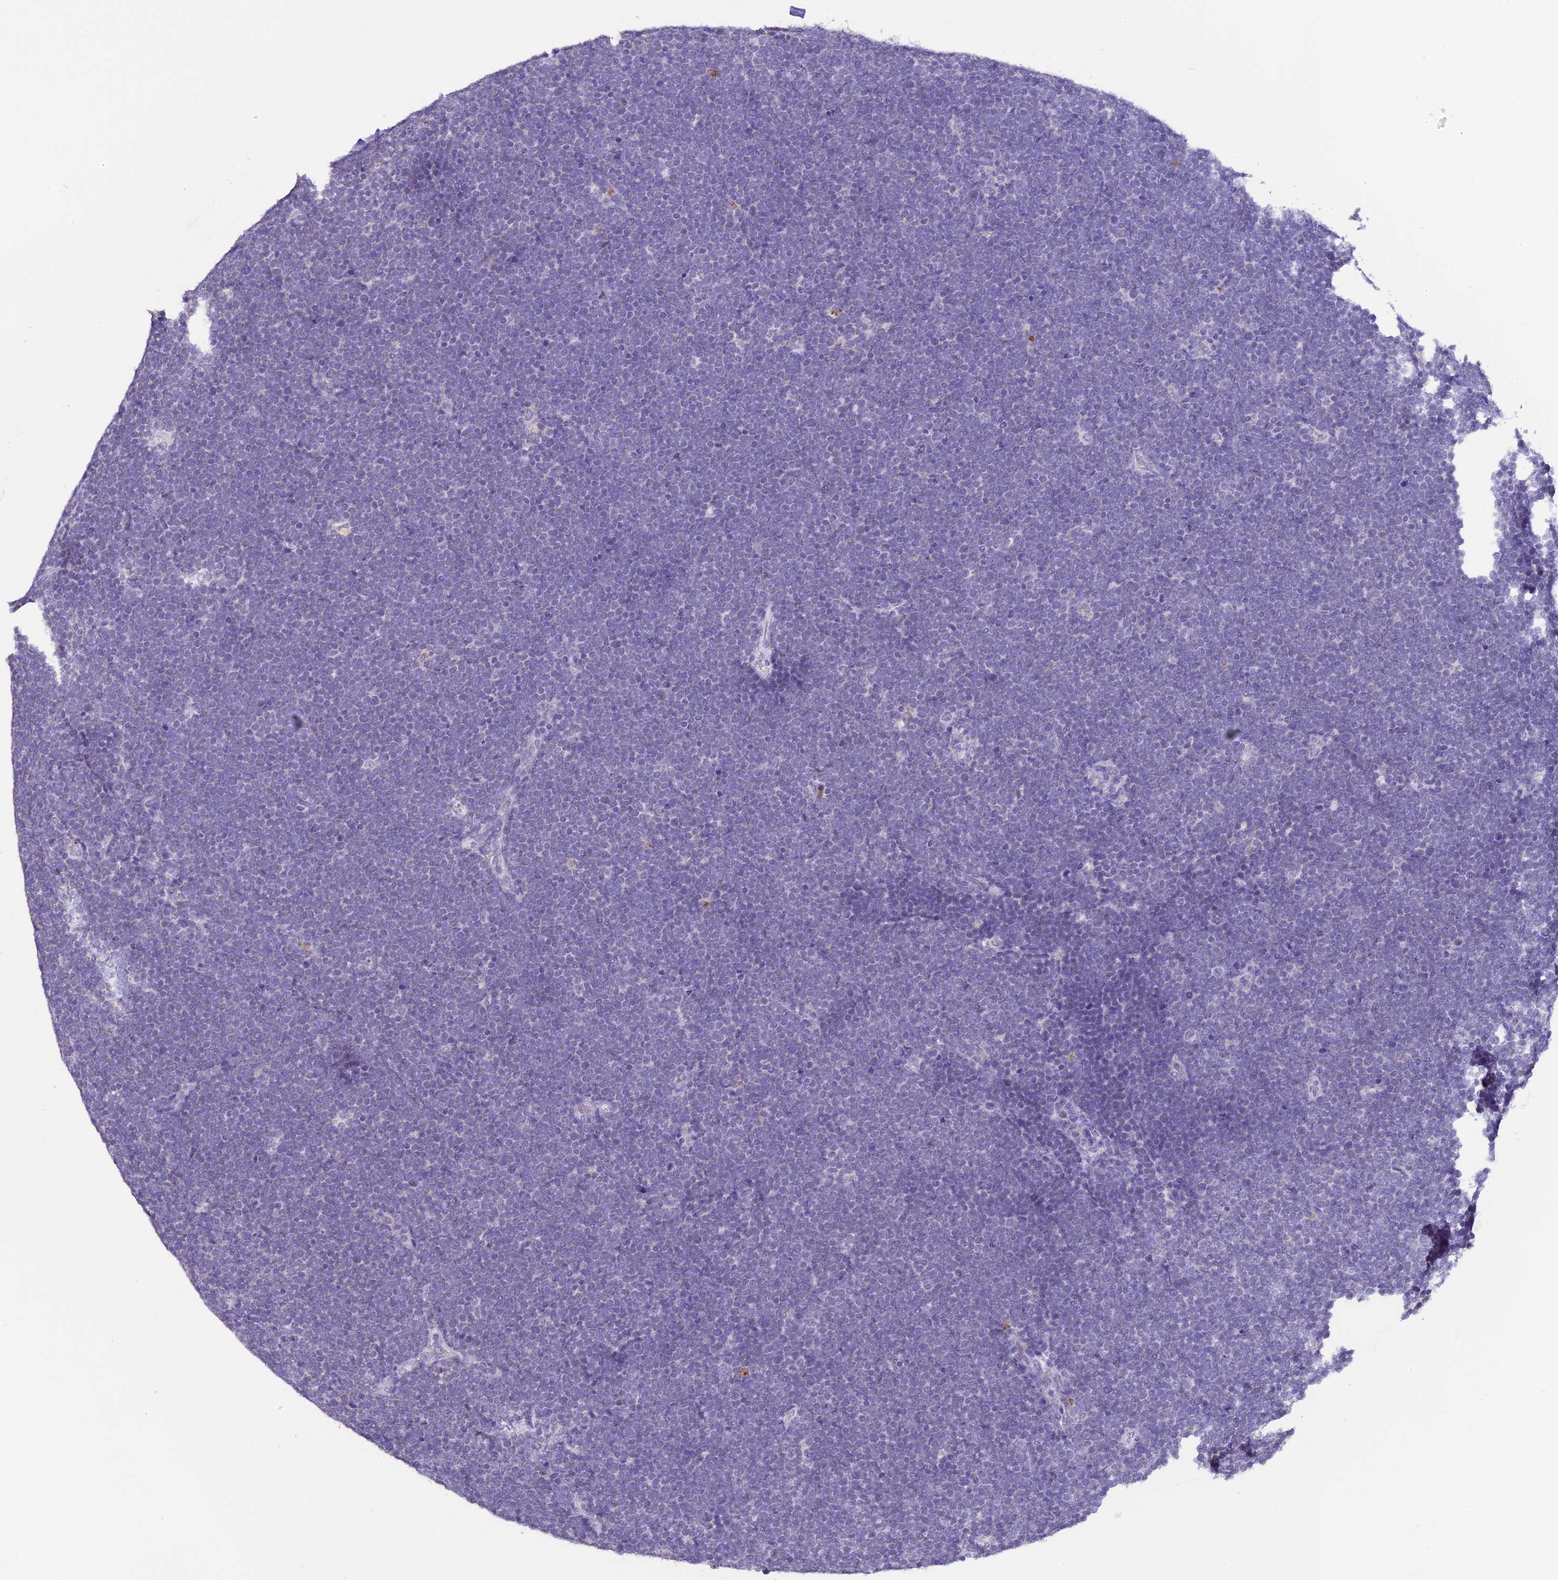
{"staining": {"intensity": "negative", "quantity": "none", "location": "none"}, "tissue": "lymphoma", "cell_type": "Tumor cells", "image_type": "cancer", "snomed": [{"axis": "morphology", "description": "Malignant lymphoma, non-Hodgkin's type, High grade"}, {"axis": "topography", "description": "Lymph node"}], "caption": "Malignant lymphoma, non-Hodgkin's type (high-grade) was stained to show a protein in brown. There is no significant expression in tumor cells.", "gene": "AHSP", "patient": {"sex": "male", "age": 13}}